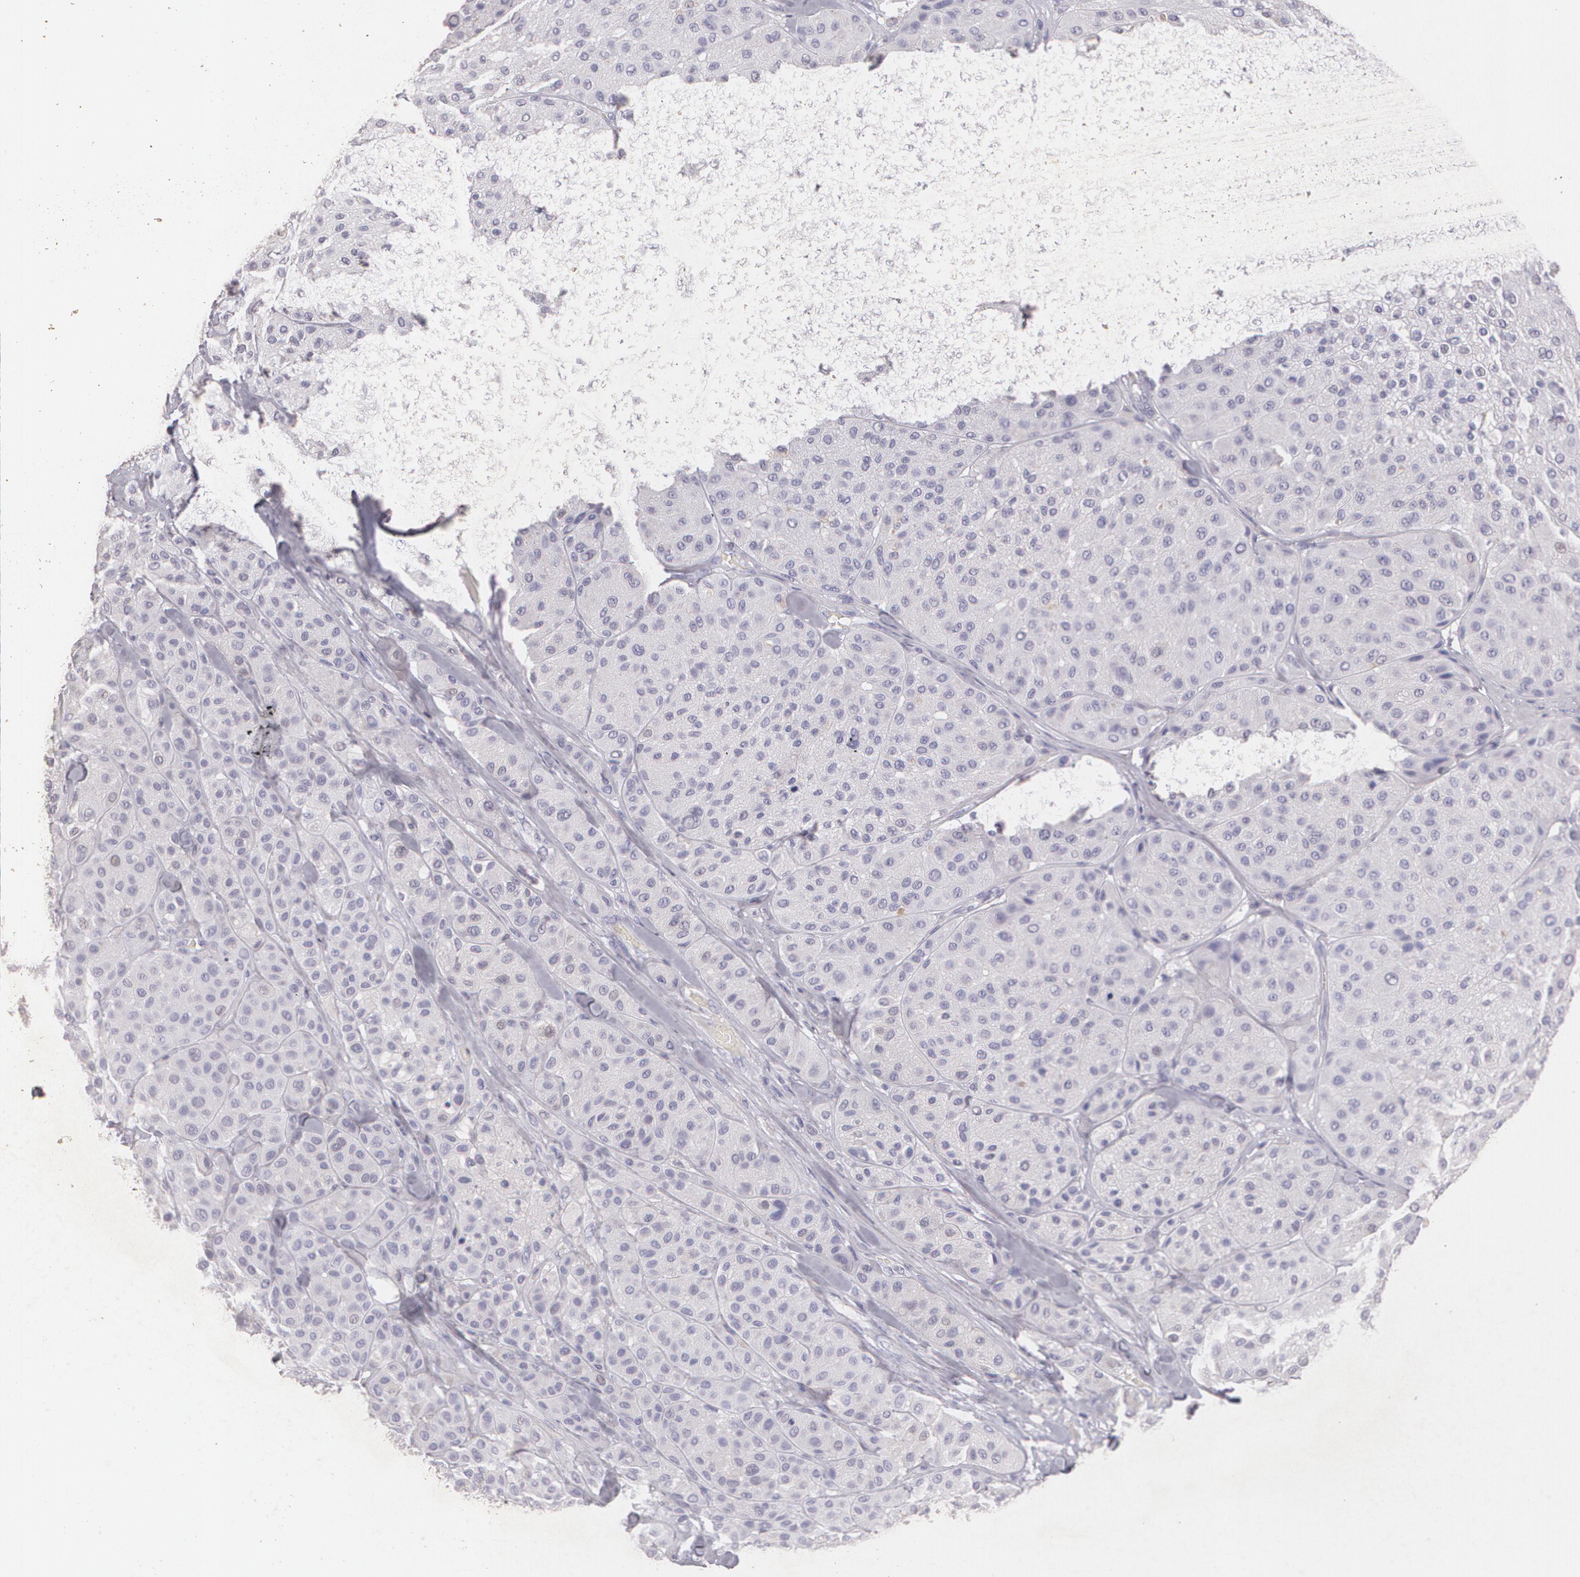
{"staining": {"intensity": "negative", "quantity": "none", "location": "none"}, "tissue": "melanoma", "cell_type": "Tumor cells", "image_type": "cancer", "snomed": [{"axis": "morphology", "description": "Normal tissue, NOS"}, {"axis": "morphology", "description": "Malignant melanoma, Metastatic site"}, {"axis": "topography", "description": "Skin"}], "caption": "Tumor cells are negative for protein expression in human melanoma.", "gene": "TGFBR1", "patient": {"sex": "male", "age": 41}}